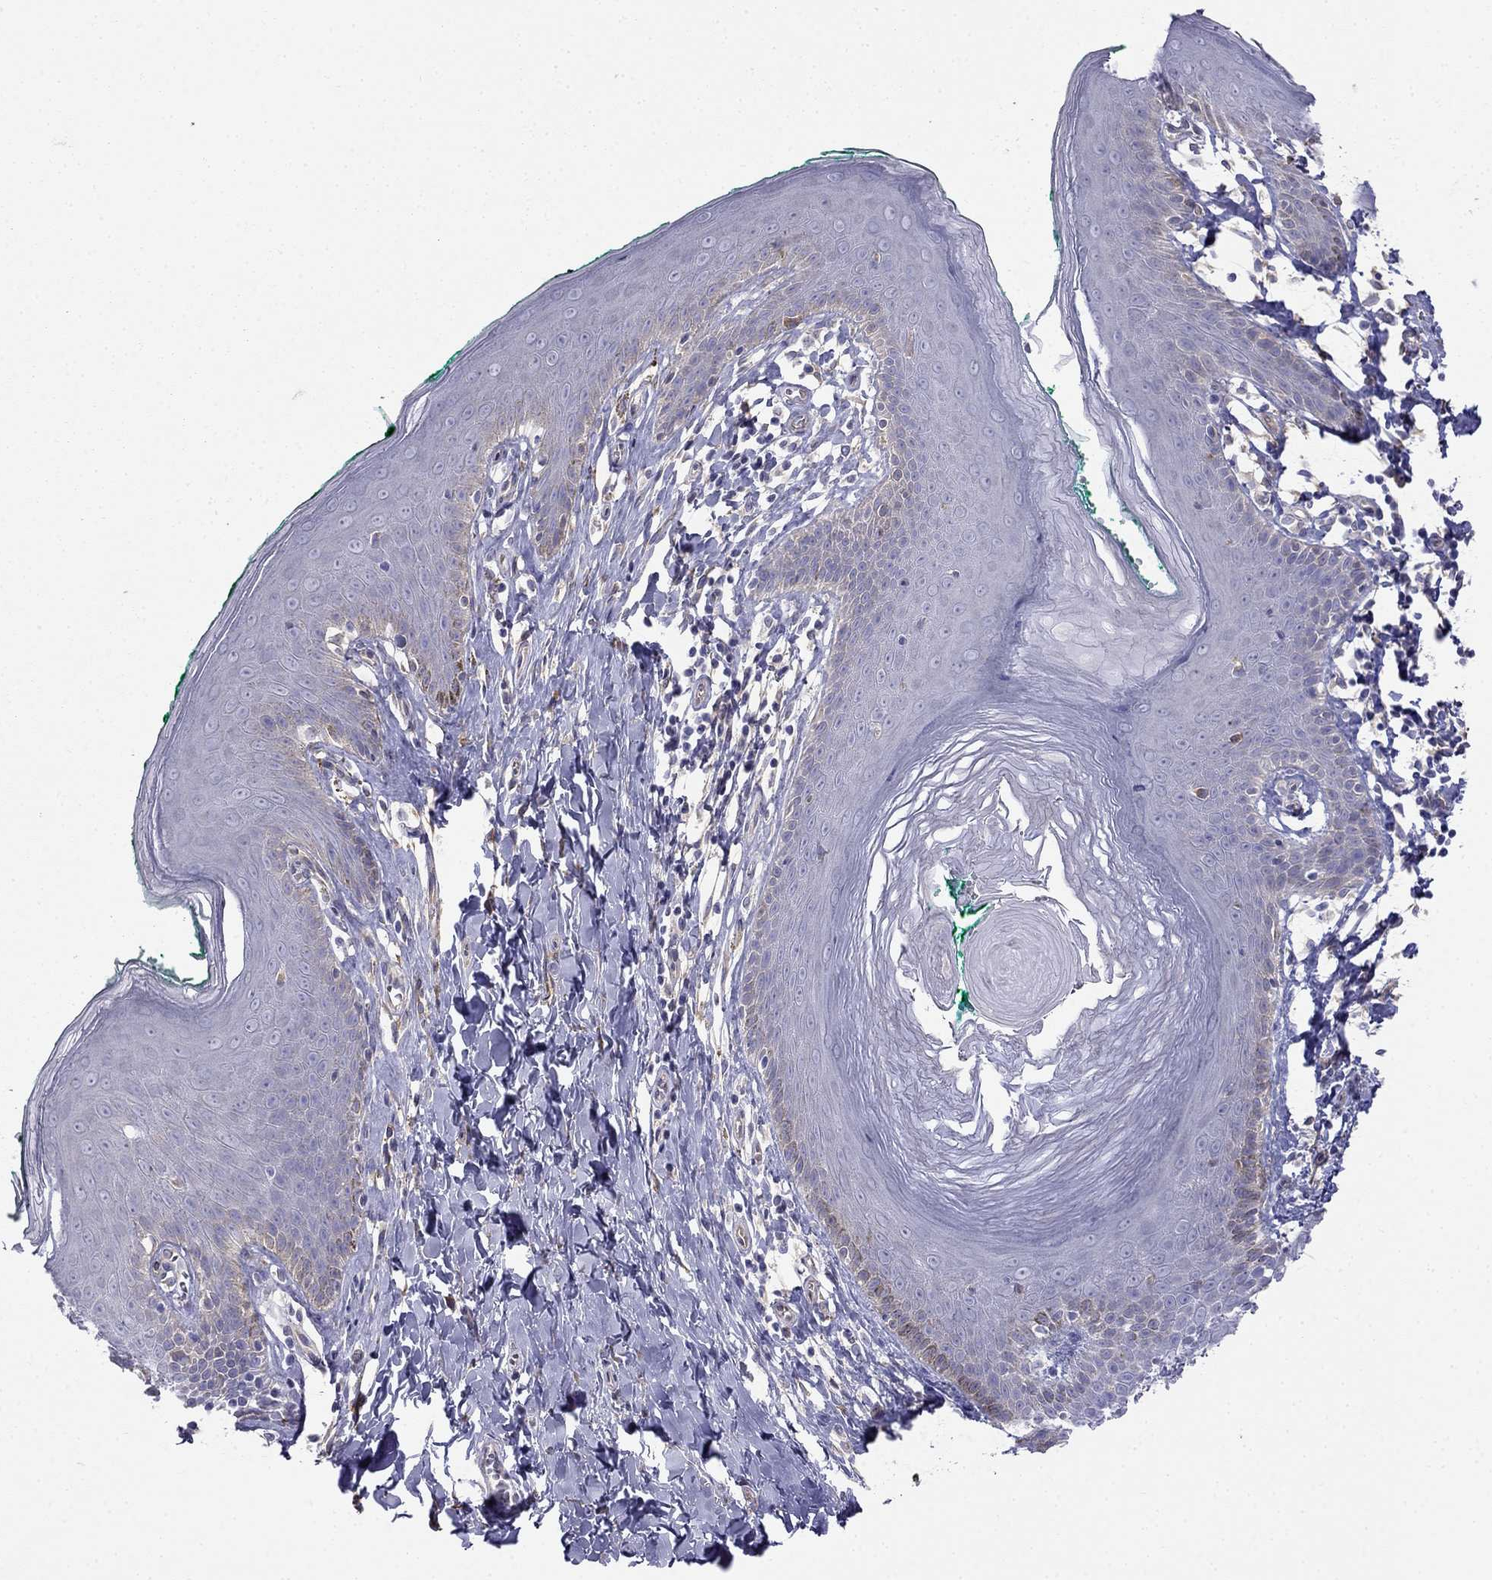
{"staining": {"intensity": "negative", "quantity": "none", "location": "none"}, "tissue": "skin", "cell_type": "Epidermal cells", "image_type": "normal", "snomed": [{"axis": "morphology", "description": "Normal tissue, NOS"}, {"axis": "topography", "description": "Vulva"}], "caption": "Protein analysis of unremarkable skin shows no significant positivity in epidermal cells.", "gene": "LONRF2", "patient": {"sex": "female", "age": 66}}